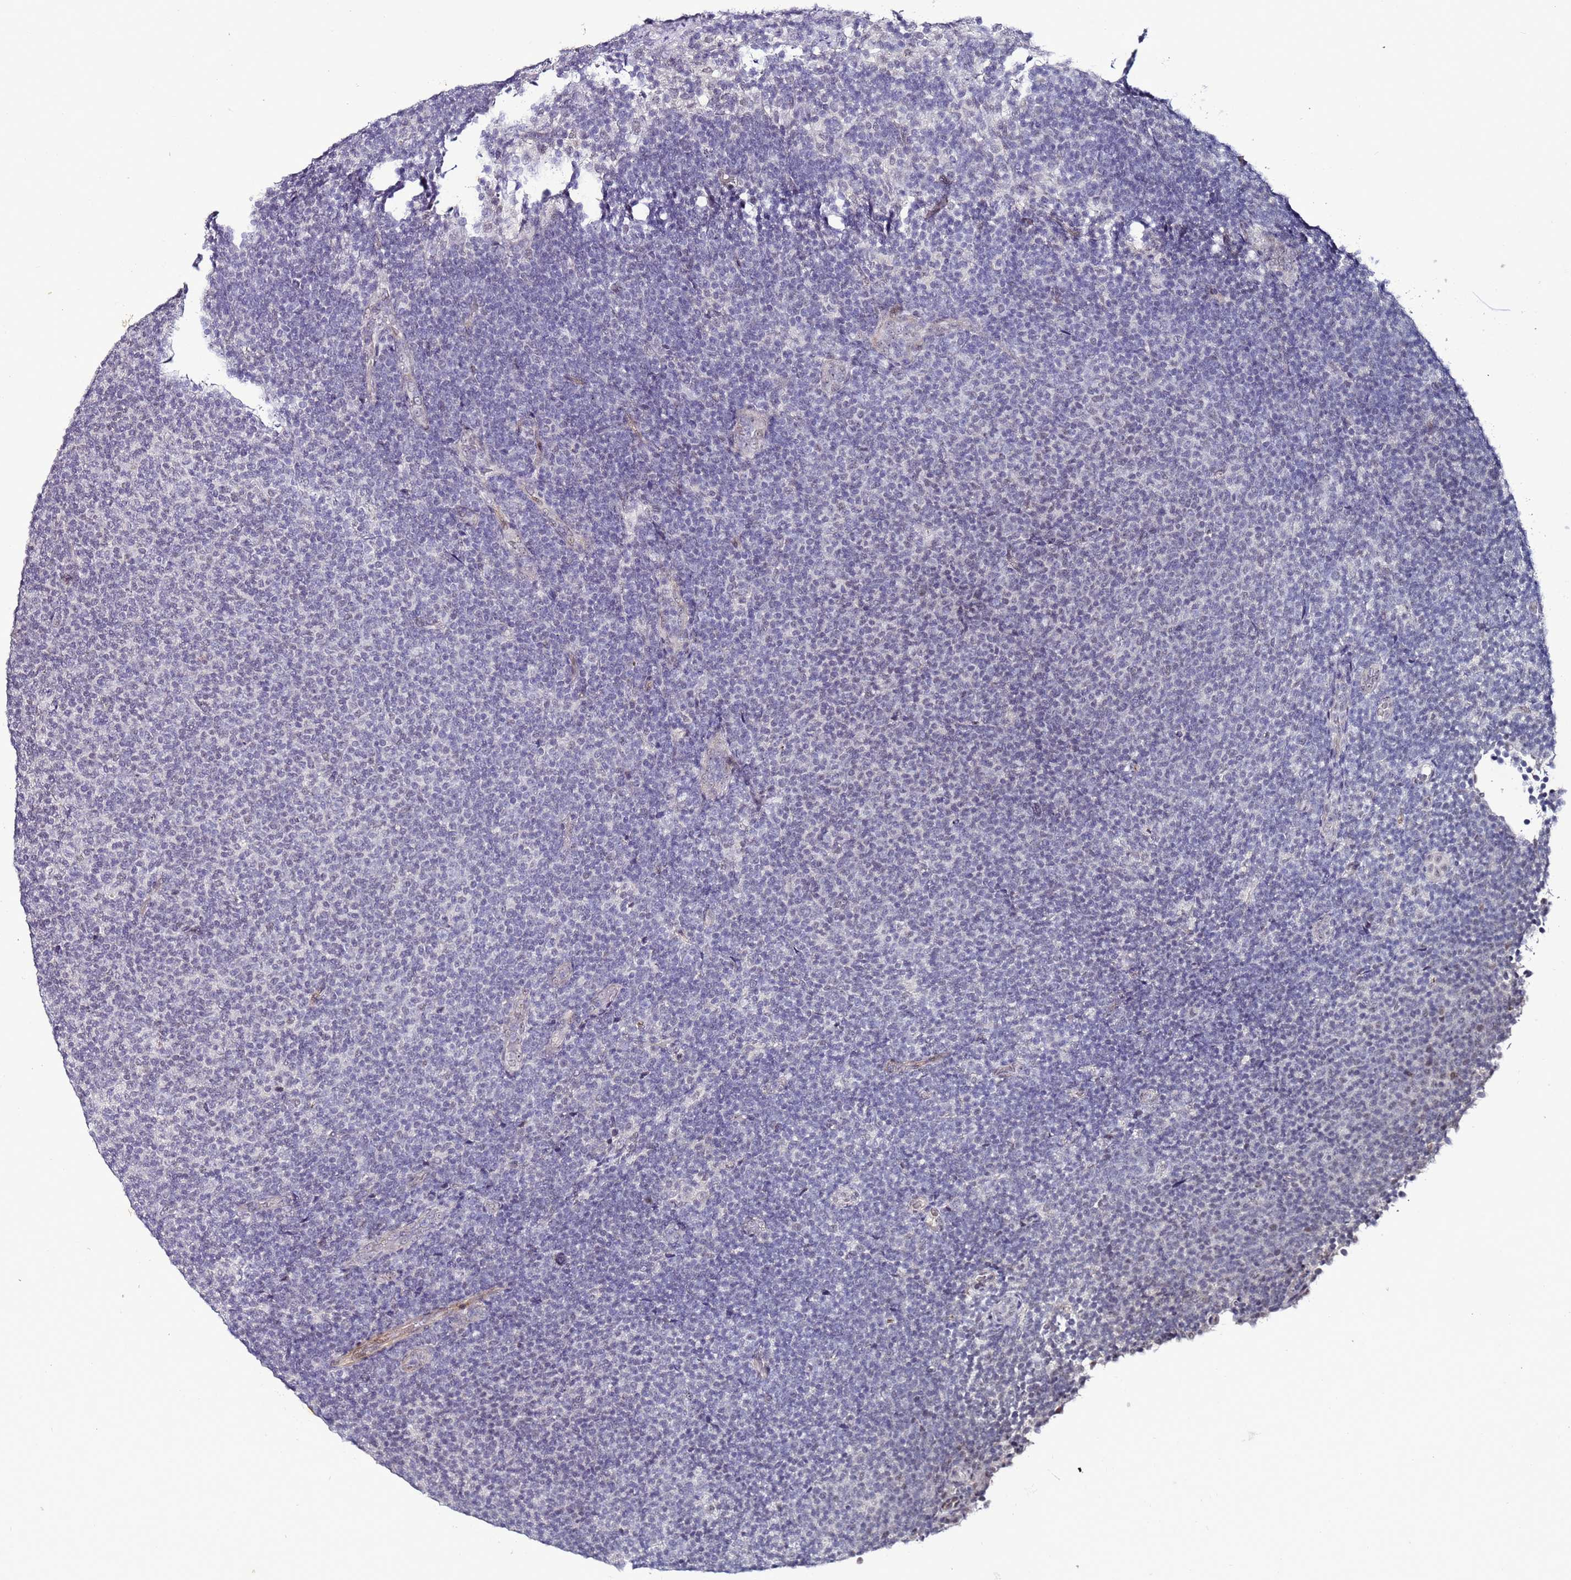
{"staining": {"intensity": "negative", "quantity": "none", "location": "none"}, "tissue": "lymphoma", "cell_type": "Tumor cells", "image_type": "cancer", "snomed": [{"axis": "morphology", "description": "Malignant lymphoma, non-Hodgkin's type, Low grade"}, {"axis": "topography", "description": "Lymph node"}], "caption": "Immunohistochemistry (IHC) of human malignant lymphoma, non-Hodgkin's type (low-grade) demonstrates no positivity in tumor cells.", "gene": "PSMA7", "patient": {"sex": "male", "age": 66}}